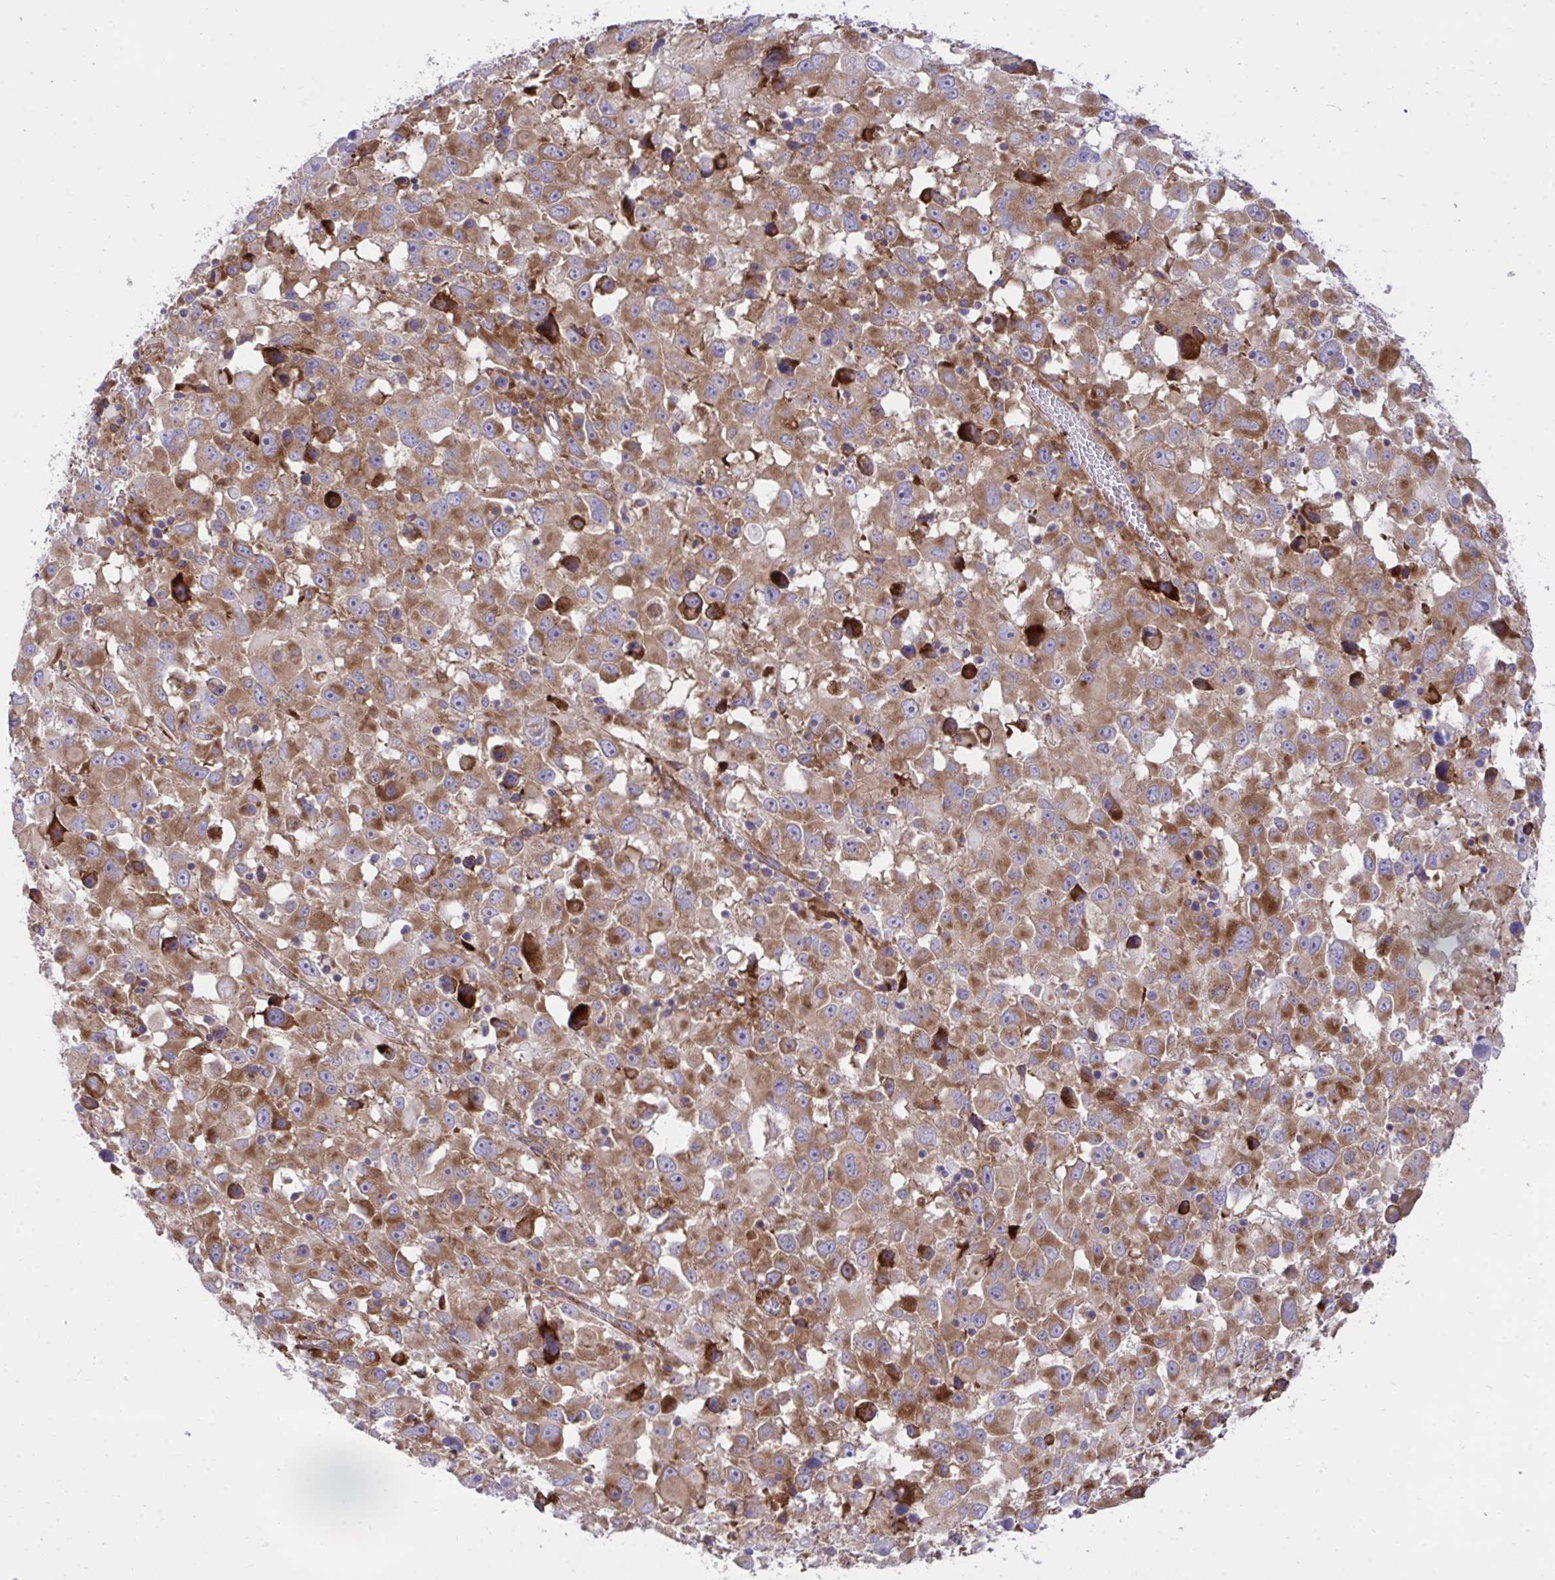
{"staining": {"intensity": "moderate", "quantity": ">75%", "location": "cytoplasmic/membranous"}, "tissue": "melanoma", "cell_type": "Tumor cells", "image_type": "cancer", "snomed": [{"axis": "morphology", "description": "Malignant melanoma, Metastatic site"}, {"axis": "topography", "description": "Soft tissue"}], "caption": "Malignant melanoma (metastatic site) stained with a protein marker reveals moderate staining in tumor cells.", "gene": "RPS15", "patient": {"sex": "male", "age": 50}}